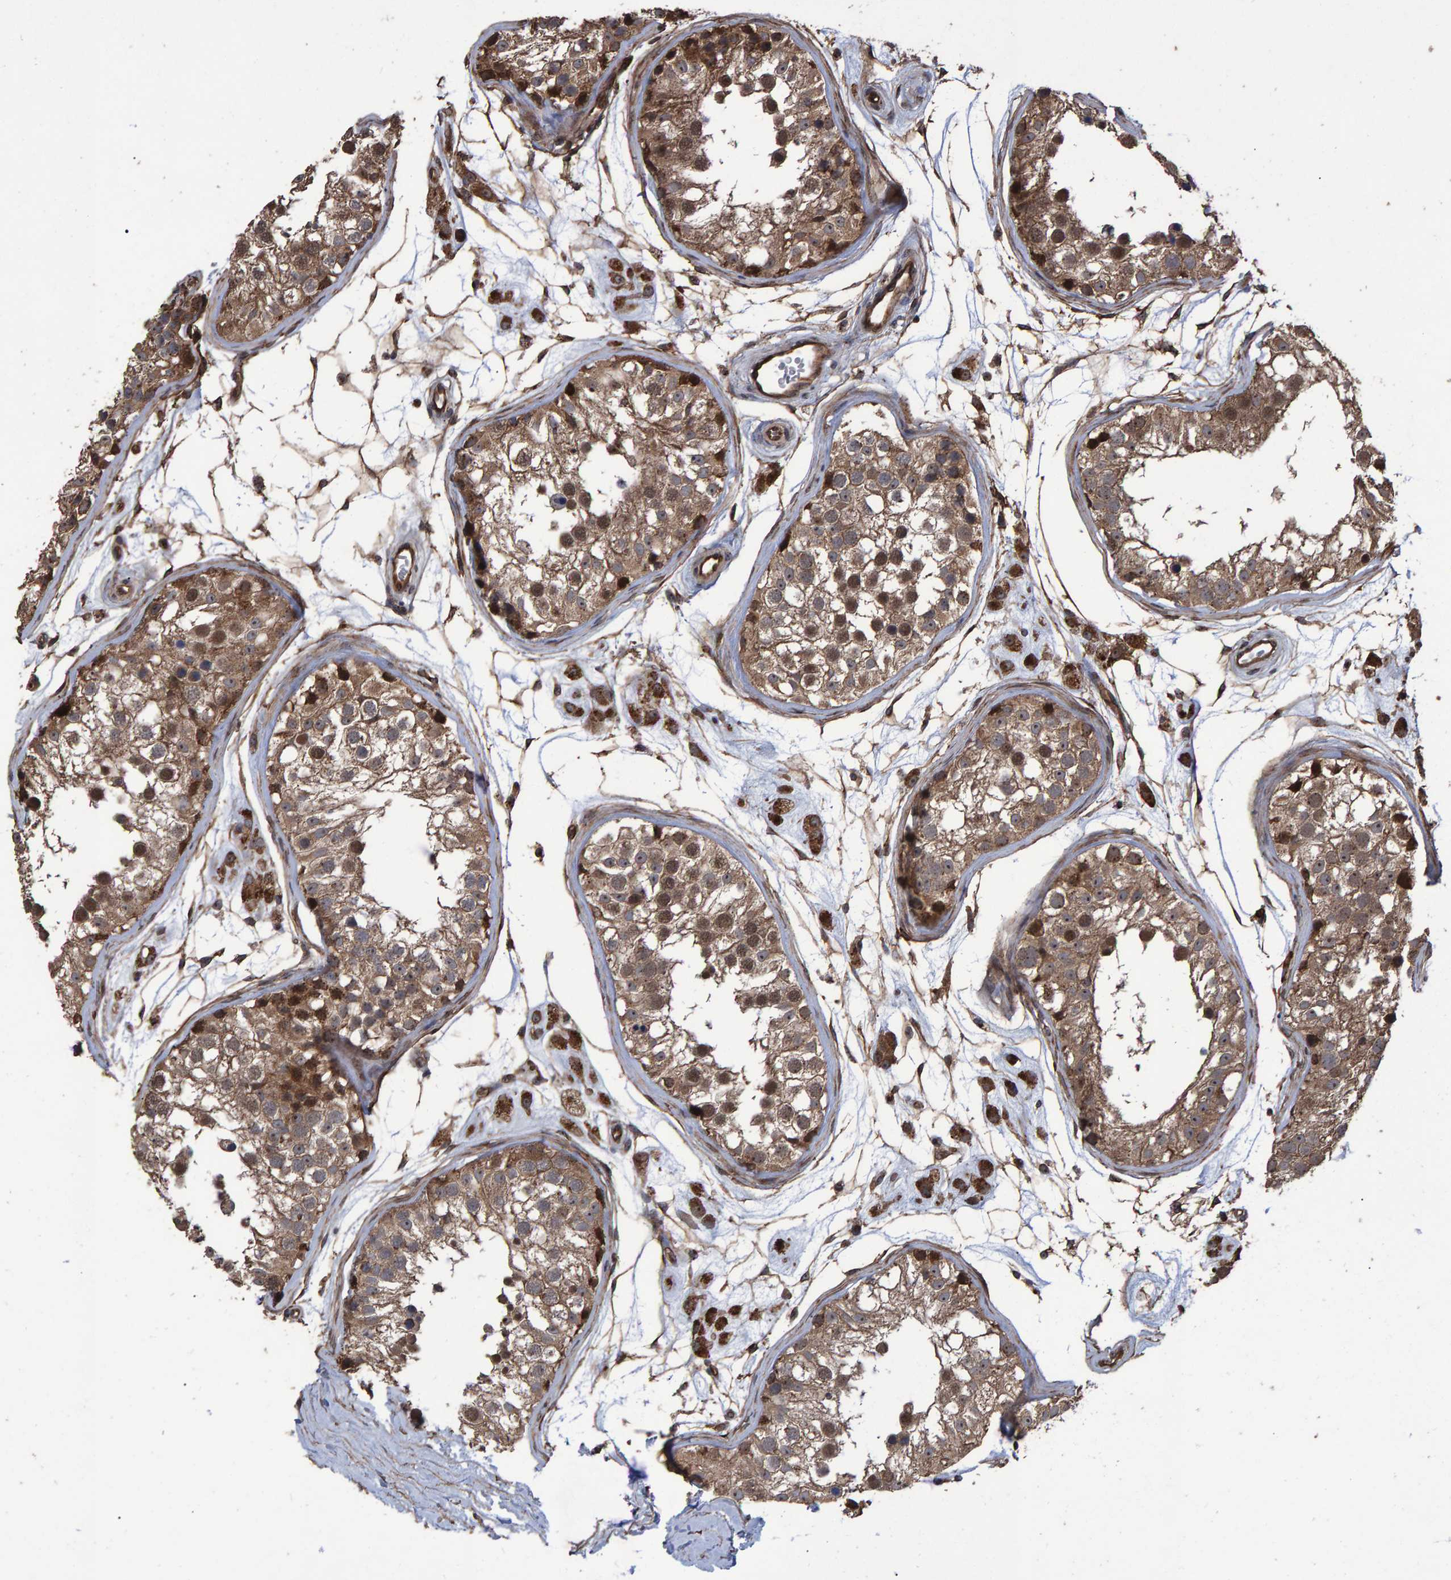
{"staining": {"intensity": "moderate", "quantity": ">75%", "location": "cytoplasmic/membranous,nuclear"}, "tissue": "testis", "cell_type": "Cells in seminiferous ducts", "image_type": "normal", "snomed": [{"axis": "morphology", "description": "Normal tissue, NOS"}, {"axis": "morphology", "description": "Adenocarcinoma, metastatic, NOS"}, {"axis": "topography", "description": "Testis"}], "caption": "Testis stained with DAB immunohistochemistry (IHC) reveals medium levels of moderate cytoplasmic/membranous,nuclear positivity in approximately >75% of cells in seminiferous ducts.", "gene": "TRIM68", "patient": {"sex": "male", "age": 26}}